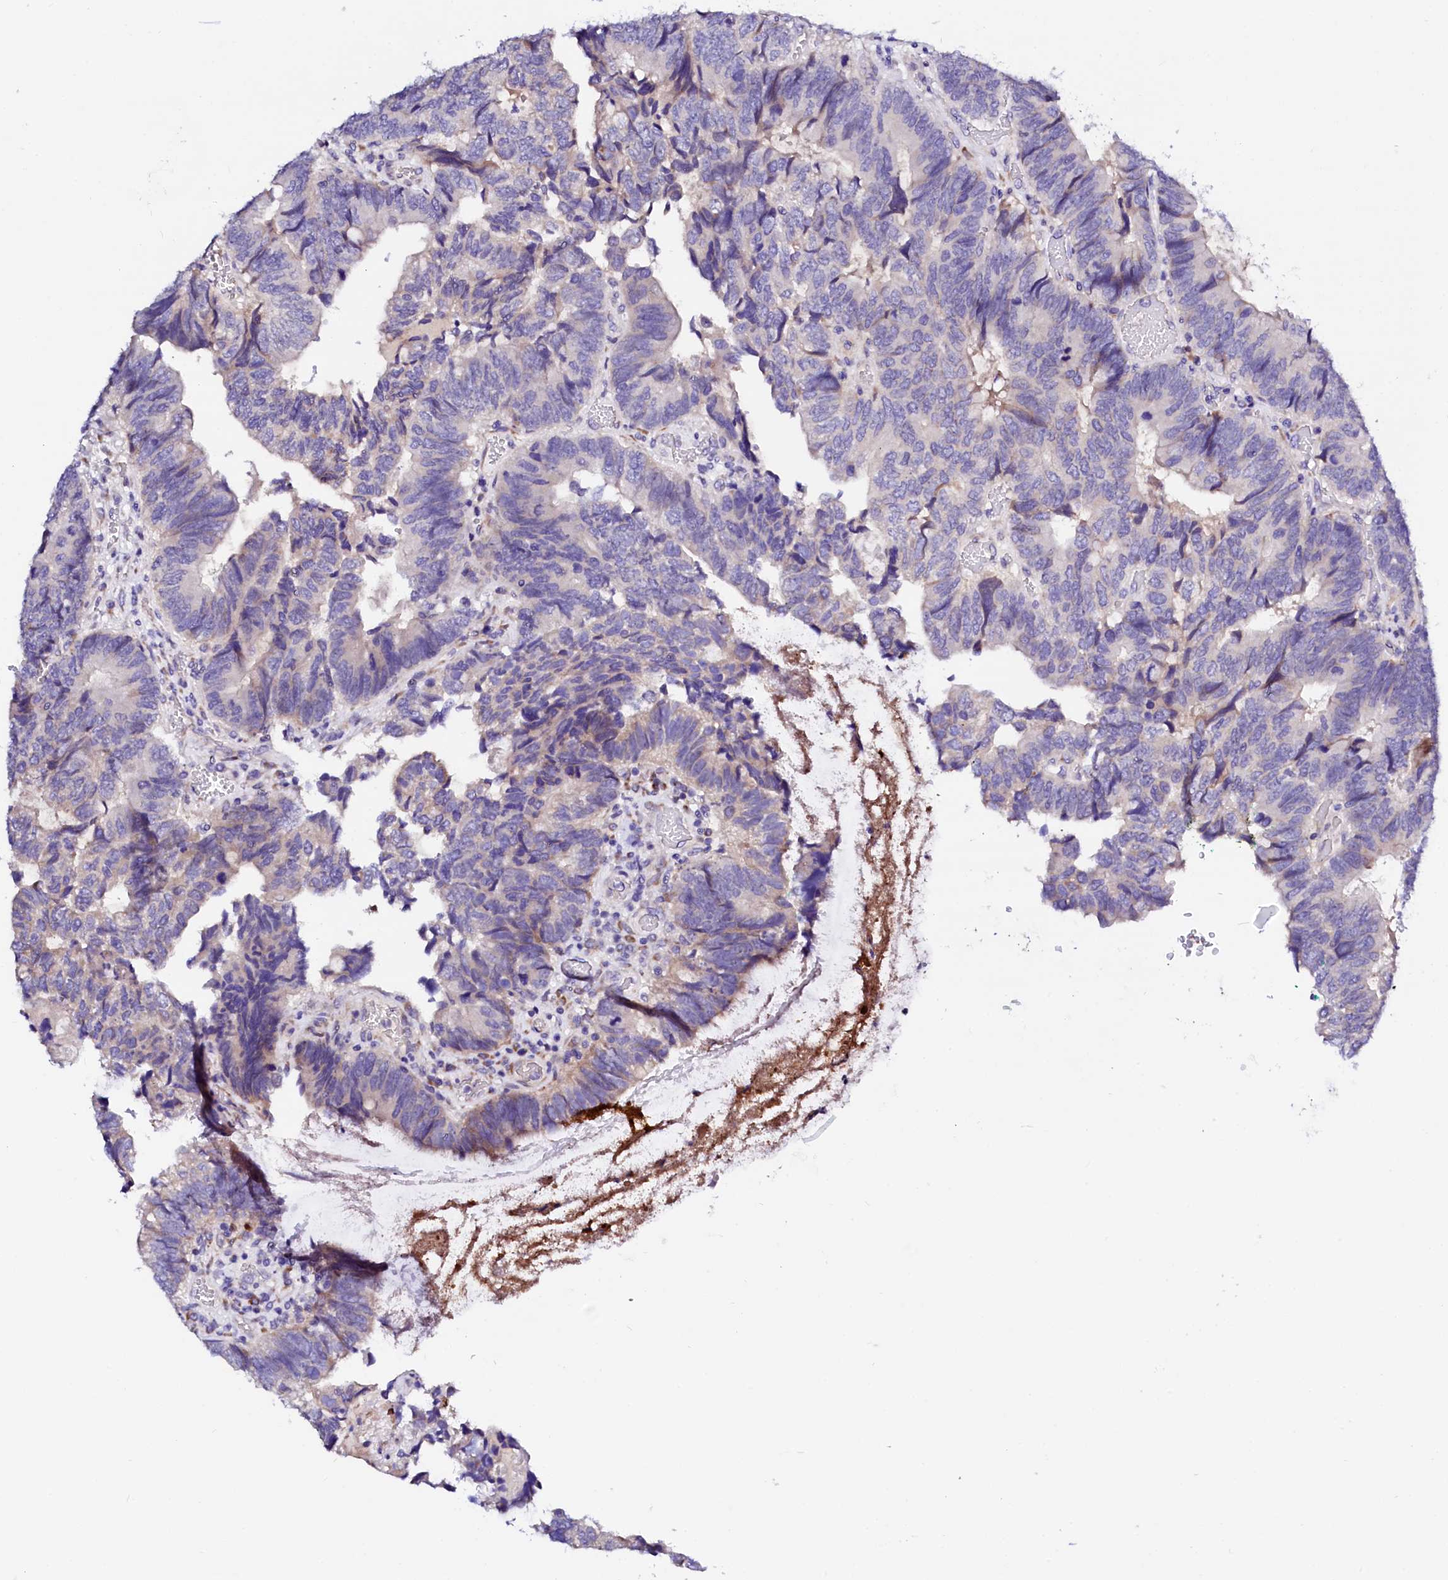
{"staining": {"intensity": "negative", "quantity": "none", "location": "none"}, "tissue": "colorectal cancer", "cell_type": "Tumor cells", "image_type": "cancer", "snomed": [{"axis": "morphology", "description": "Adenocarcinoma, NOS"}, {"axis": "topography", "description": "Colon"}], "caption": "Immunohistochemistry (IHC) histopathology image of neoplastic tissue: human adenocarcinoma (colorectal) stained with DAB (3,3'-diaminobenzidine) exhibits no significant protein positivity in tumor cells.", "gene": "BTBD16", "patient": {"sex": "female", "age": 67}}